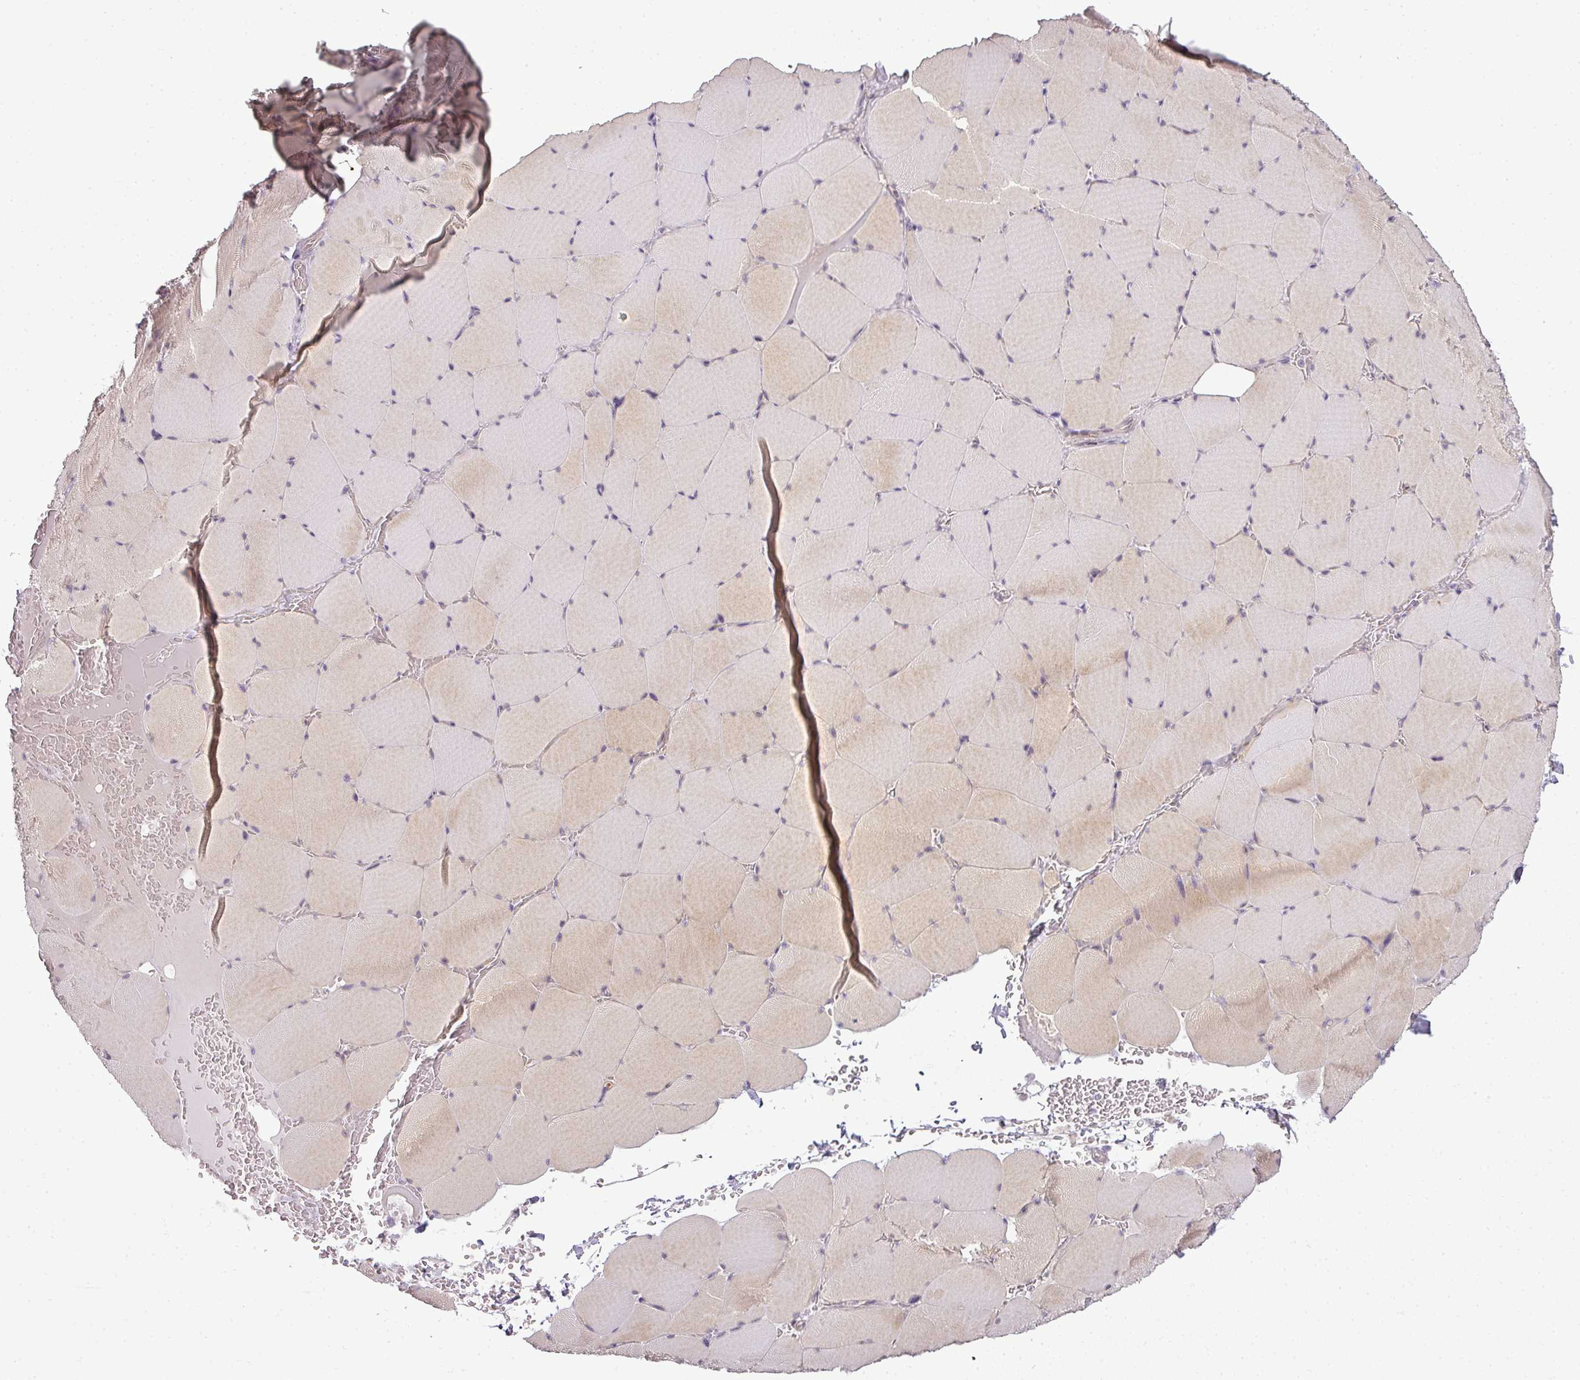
{"staining": {"intensity": "weak", "quantity": "25%-75%", "location": "cytoplasmic/membranous"}, "tissue": "skeletal muscle", "cell_type": "Myocytes", "image_type": "normal", "snomed": [{"axis": "morphology", "description": "Normal tissue, NOS"}, {"axis": "topography", "description": "Skeletal muscle"}, {"axis": "topography", "description": "Head-Neck"}], "caption": "An image of skeletal muscle stained for a protein shows weak cytoplasmic/membranous brown staining in myocytes.", "gene": "LY75", "patient": {"sex": "male", "age": 66}}